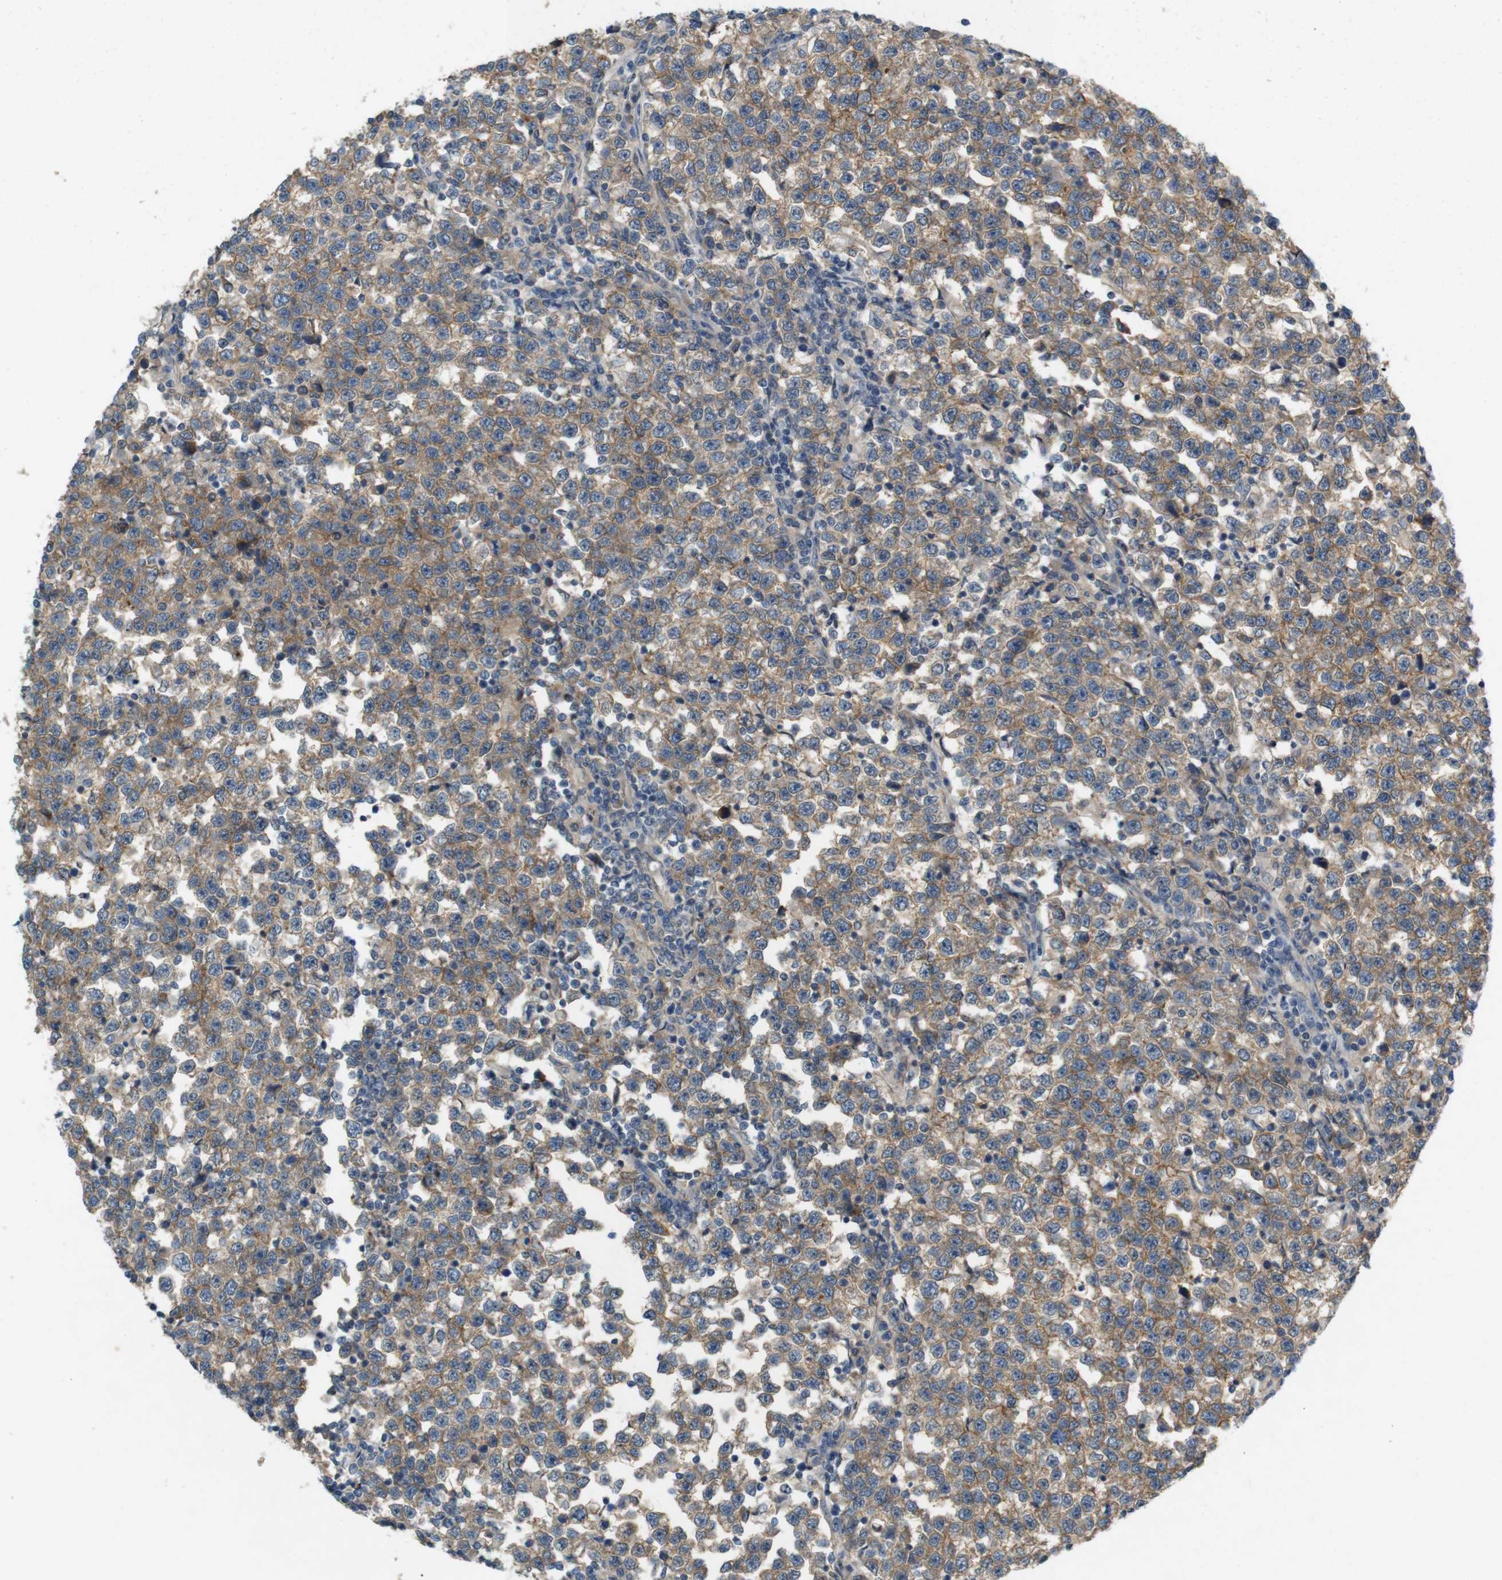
{"staining": {"intensity": "moderate", "quantity": ">75%", "location": "cytoplasmic/membranous"}, "tissue": "testis cancer", "cell_type": "Tumor cells", "image_type": "cancer", "snomed": [{"axis": "morphology", "description": "Normal tissue, NOS"}, {"axis": "morphology", "description": "Seminoma, NOS"}, {"axis": "topography", "description": "Testis"}], "caption": "Human testis cancer stained with a brown dye shows moderate cytoplasmic/membranous positive expression in about >75% of tumor cells.", "gene": "PVR", "patient": {"sex": "male", "age": 43}}